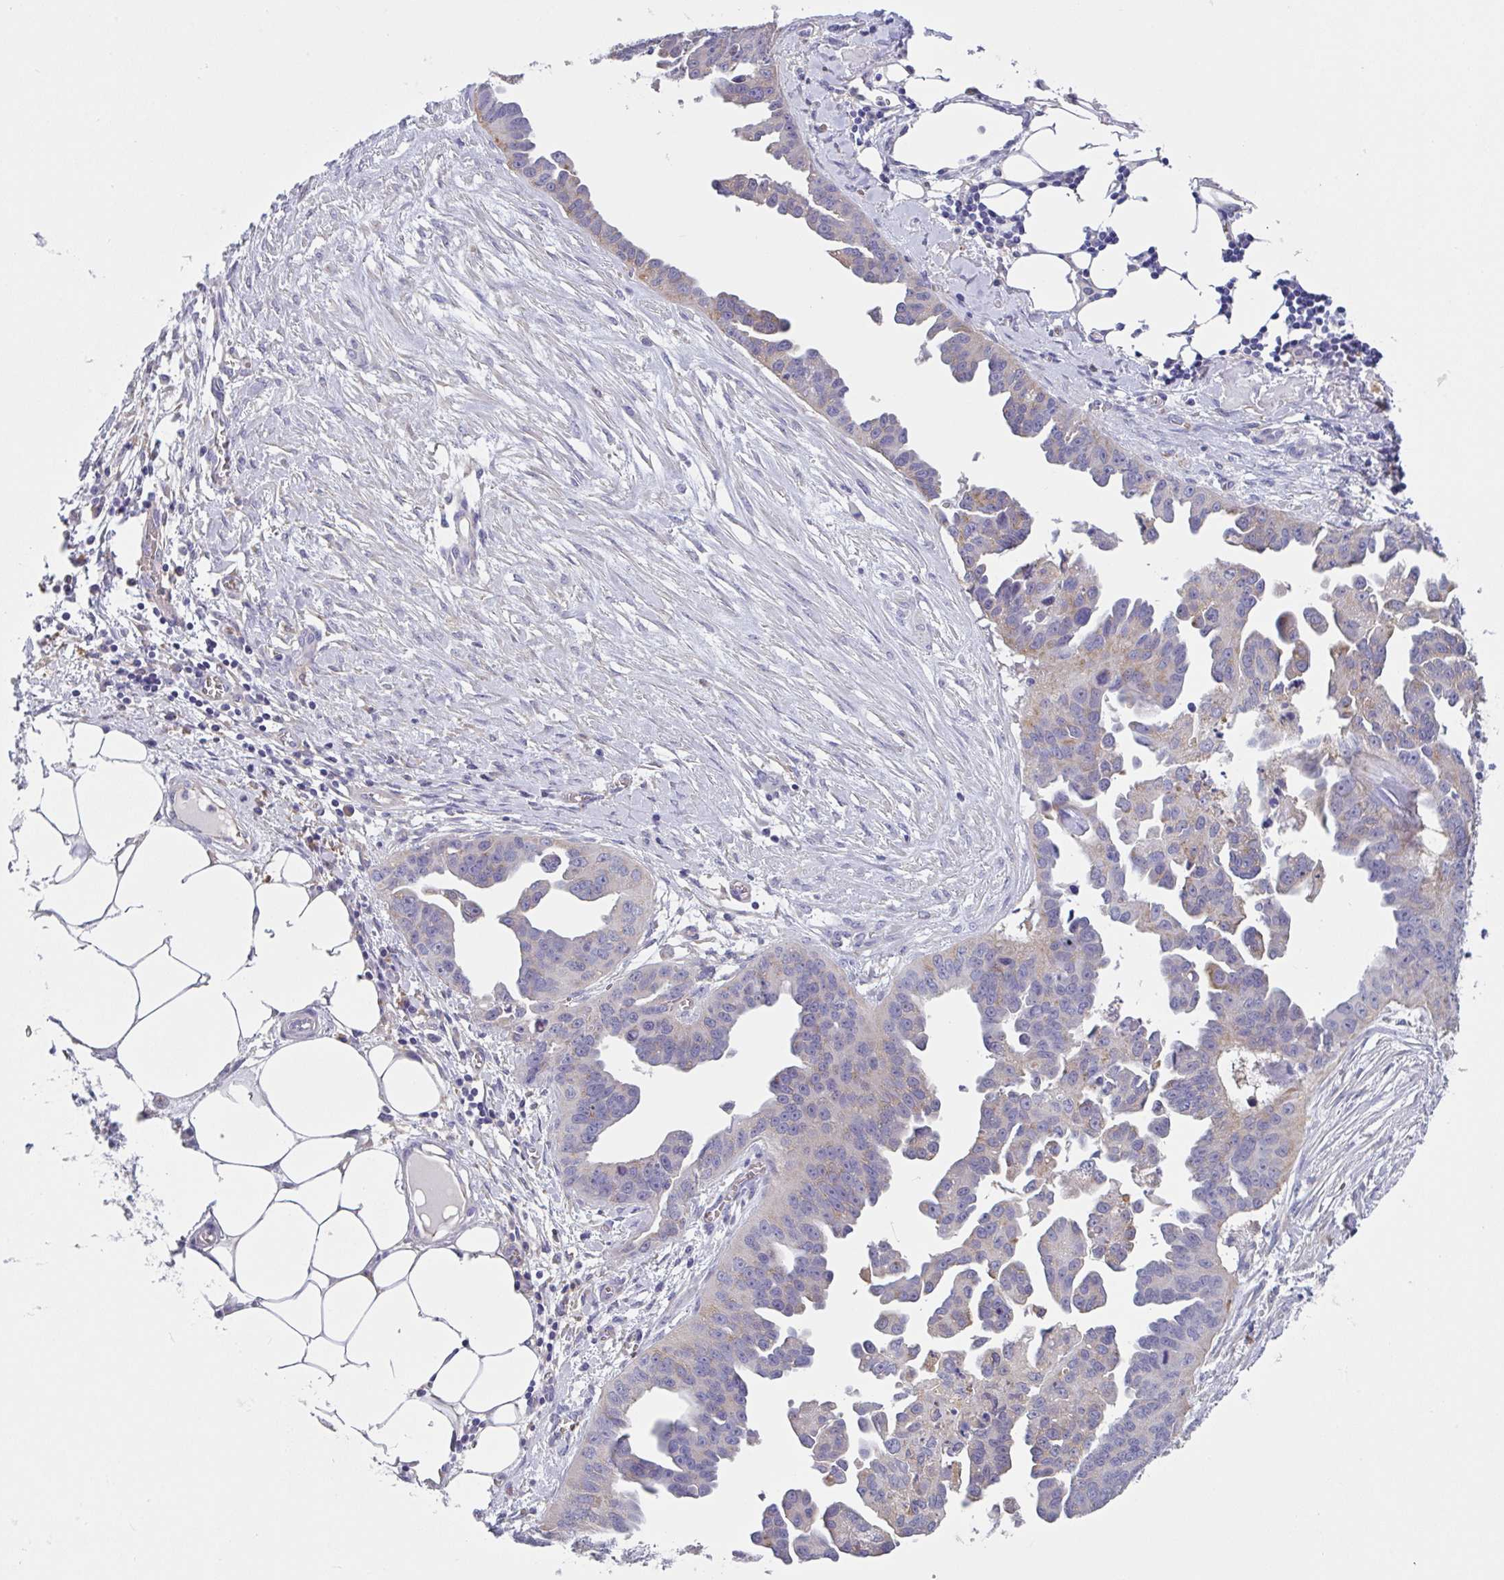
{"staining": {"intensity": "negative", "quantity": "none", "location": "none"}, "tissue": "ovarian cancer", "cell_type": "Tumor cells", "image_type": "cancer", "snomed": [{"axis": "morphology", "description": "Cystadenocarcinoma, serous, NOS"}, {"axis": "topography", "description": "Ovary"}], "caption": "Ovarian serous cystadenocarcinoma stained for a protein using immunohistochemistry (IHC) displays no positivity tumor cells.", "gene": "TFAP2C", "patient": {"sex": "female", "age": 75}}